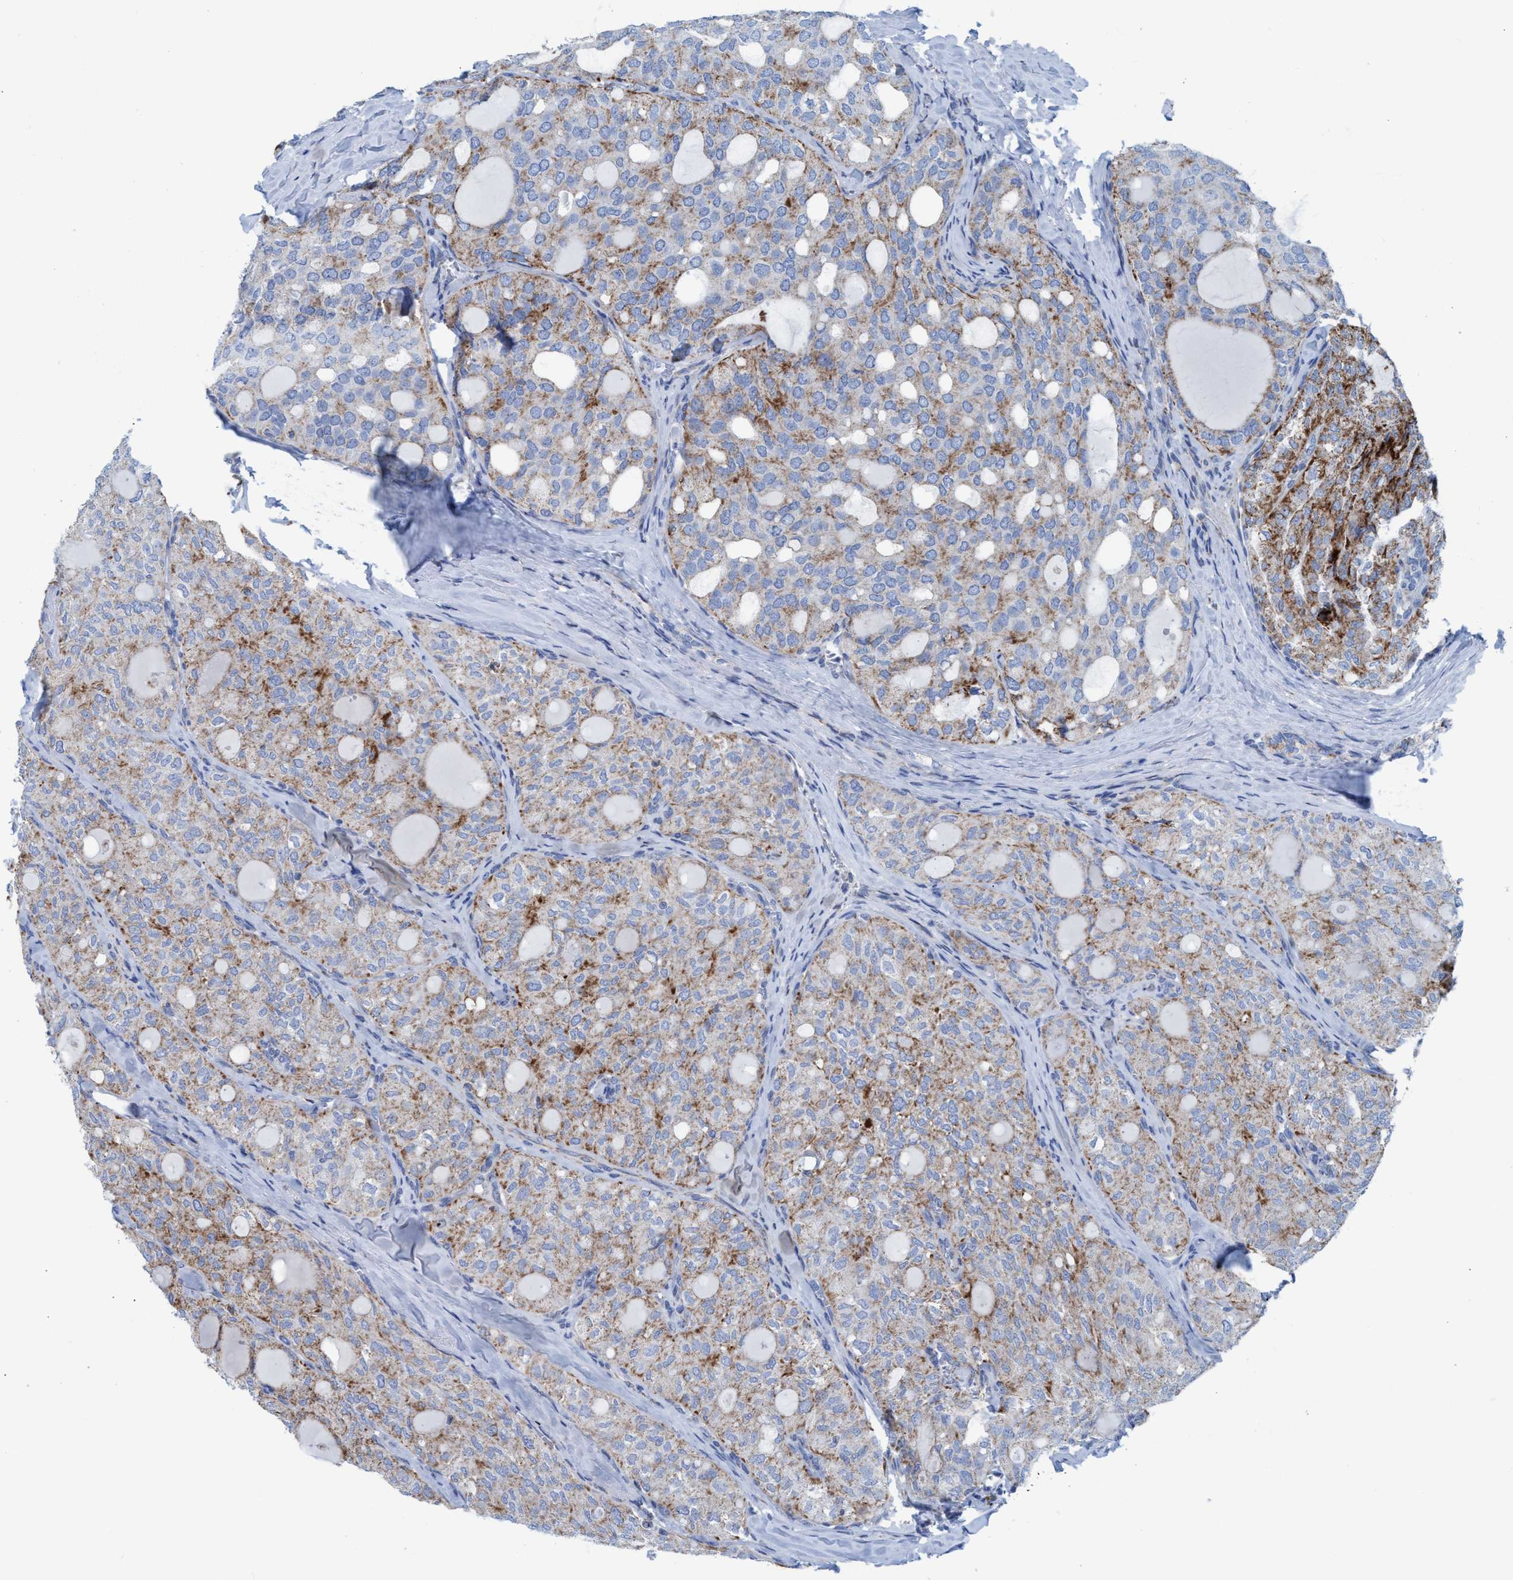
{"staining": {"intensity": "moderate", "quantity": ">75%", "location": "cytoplasmic/membranous"}, "tissue": "thyroid cancer", "cell_type": "Tumor cells", "image_type": "cancer", "snomed": [{"axis": "morphology", "description": "Follicular adenoma carcinoma, NOS"}, {"axis": "topography", "description": "Thyroid gland"}], "caption": "Immunohistochemistry (IHC) (DAB (3,3'-diaminobenzidine)) staining of human thyroid follicular adenoma carcinoma shows moderate cytoplasmic/membranous protein staining in about >75% of tumor cells.", "gene": "GGA3", "patient": {"sex": "male", "age": 75}}